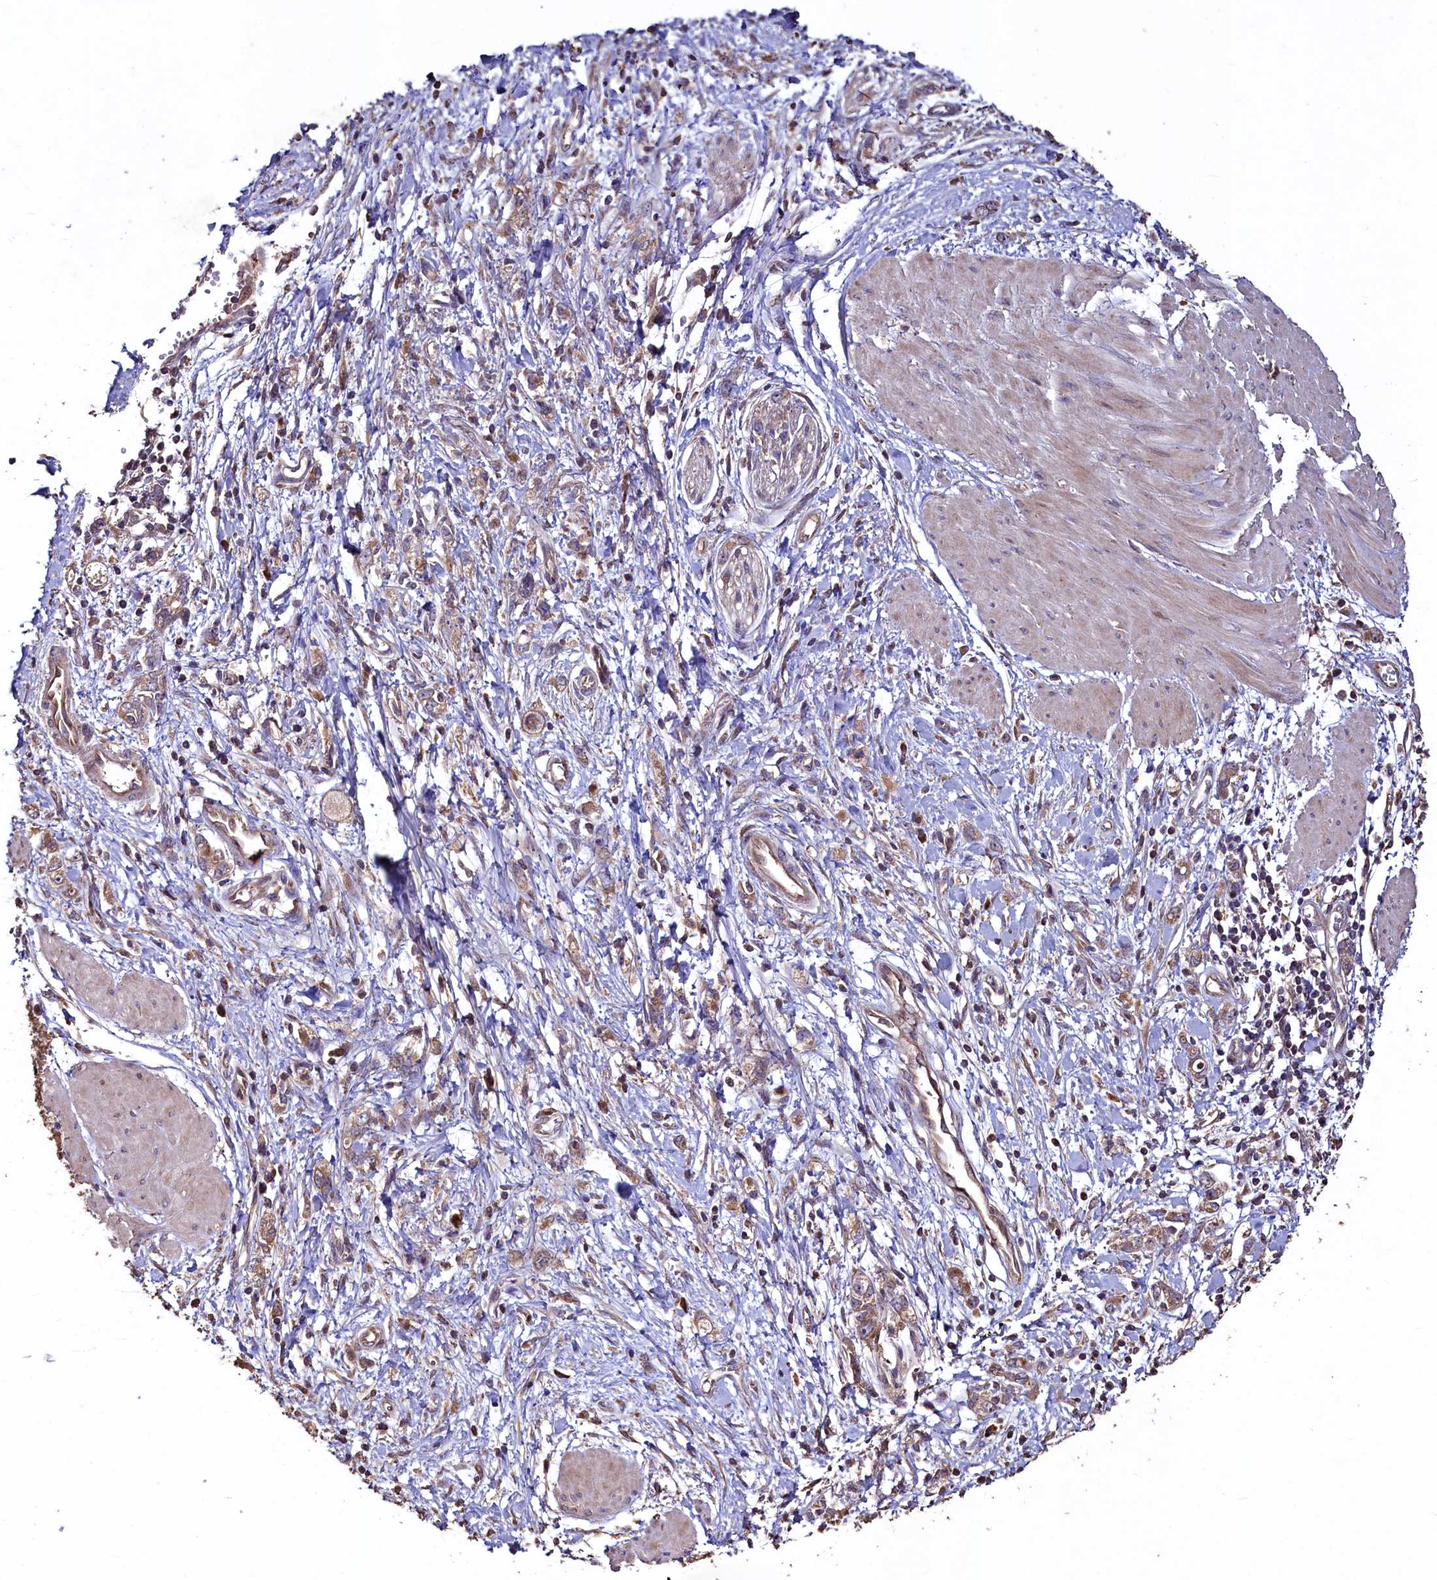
{"staining": {"intensity": "weak", "quantity": ">75%", "location": "cytoplasmic/membranous"}, "tissue": "stomach cancer", "cell_type": "Tumor cells", "image_type": "cancer", "snomed": [{"axis": "morphology", "description": "Adenocarcinoma, NOS"}, {"axis": "topography", "description": "Stomach"}], "caption": "IHC micrograph of human stomach adenocarcinoma stained for a protein (brown), which demonstrates low levels of weak cytoplasmic/membranous positivity in approximately >75% of tumor cells.", "gene": "TMEM98", "patient": {"sex": "female", "age": 76}}